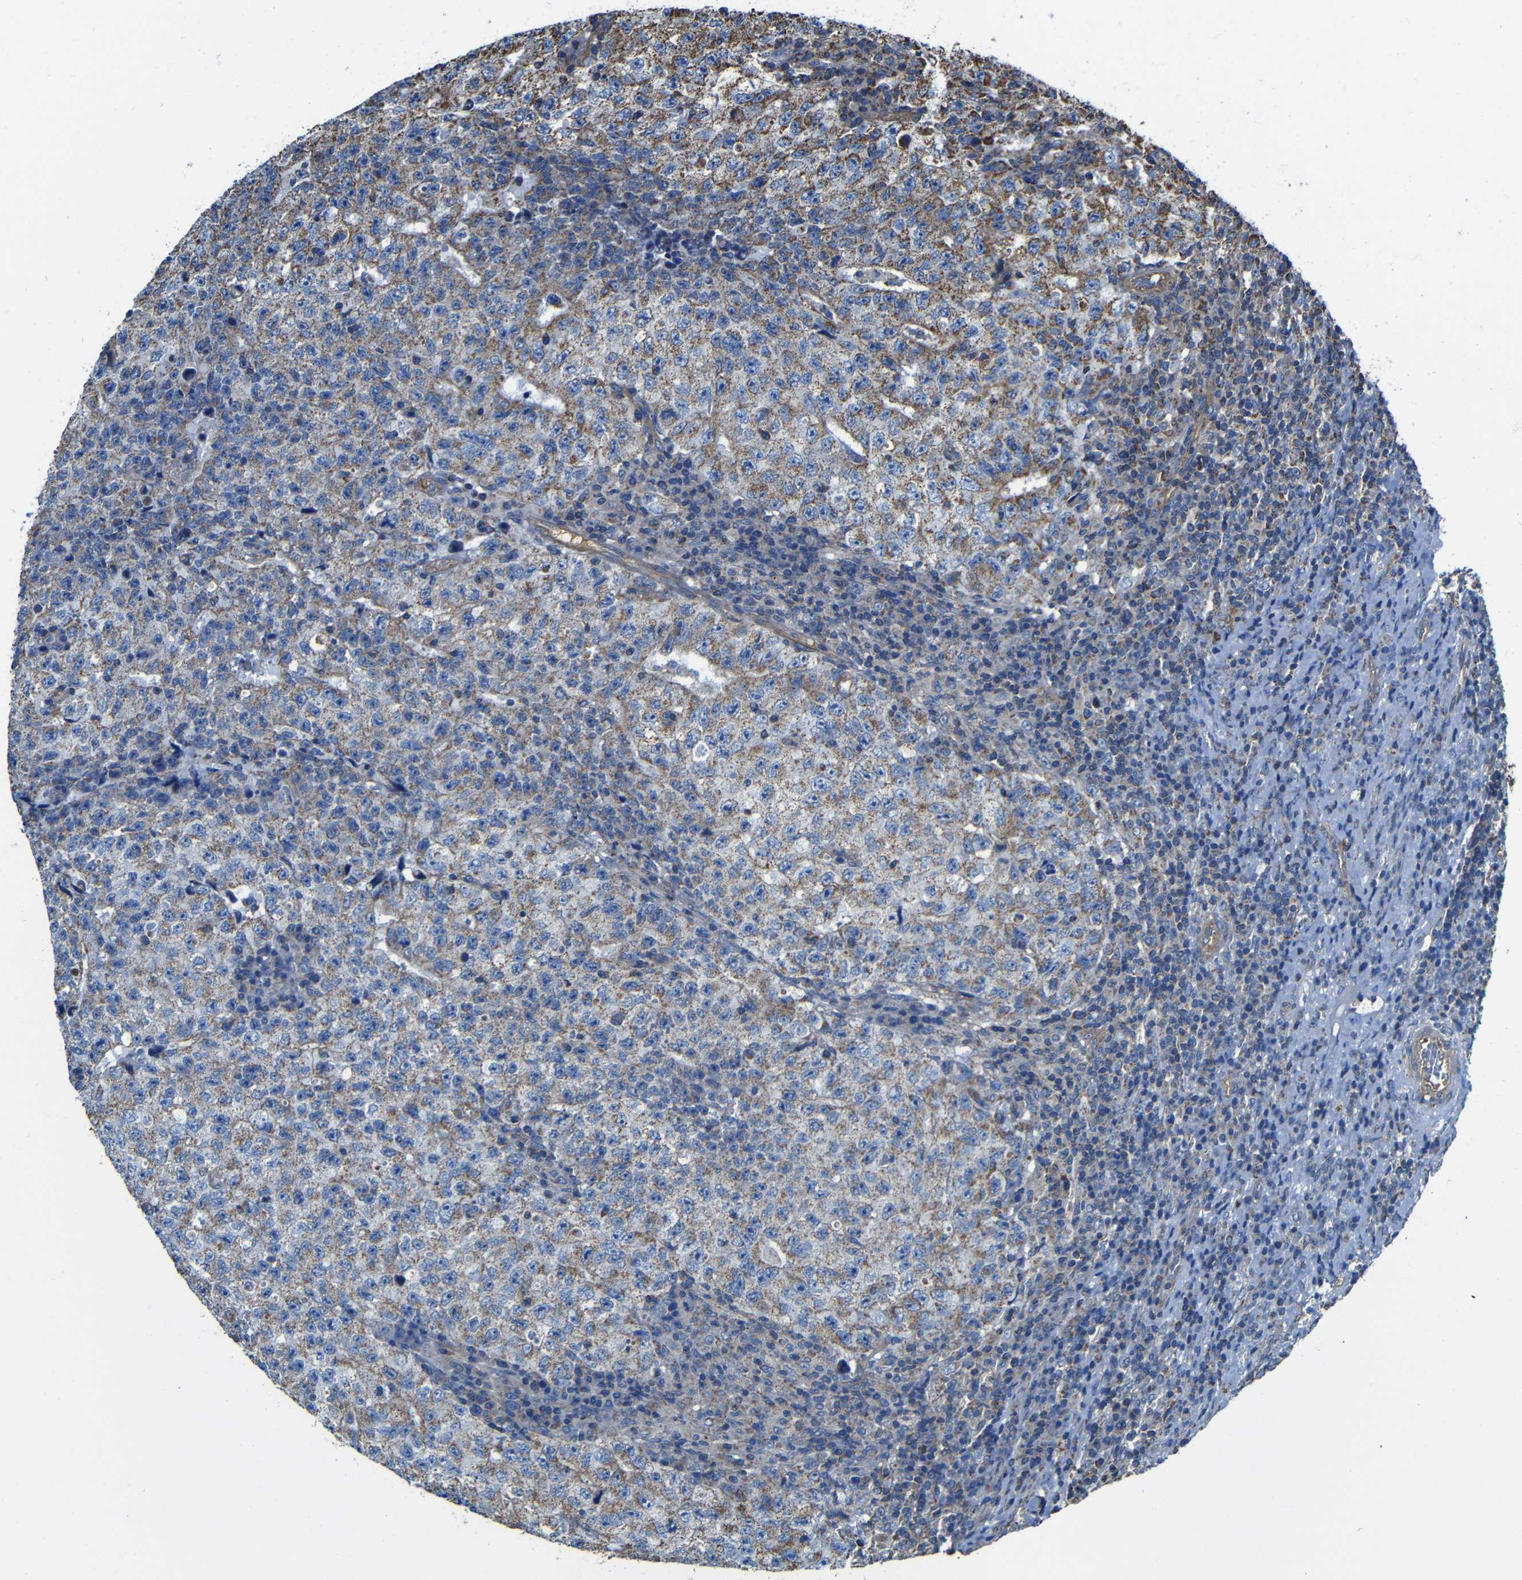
{"staining": {"intensity": "moderate", "quantity": ">75%", "location": "cytoplasmic/membranous"}, "tissue": "testis cancer", "cell_type": "Tumor cells", "image_type": "cancer", "snomed": [{"axis": "morphology", "description": "Necrosis, NOS"}, {"axis": "morphology", "description": "Carcinoma, Embryonal, NOS"}, {"axis": "topography", "description": "Testis"}], "caption": "About >75% of tumor cells in testis cancer (embryonal carcinoma) exhibit moderate cytoplasmic/membranous protein expression as visualized by brown immunohistochemical staining.", "gene": "INTS6L", "patient": {"sex": "male", "age": 19}}